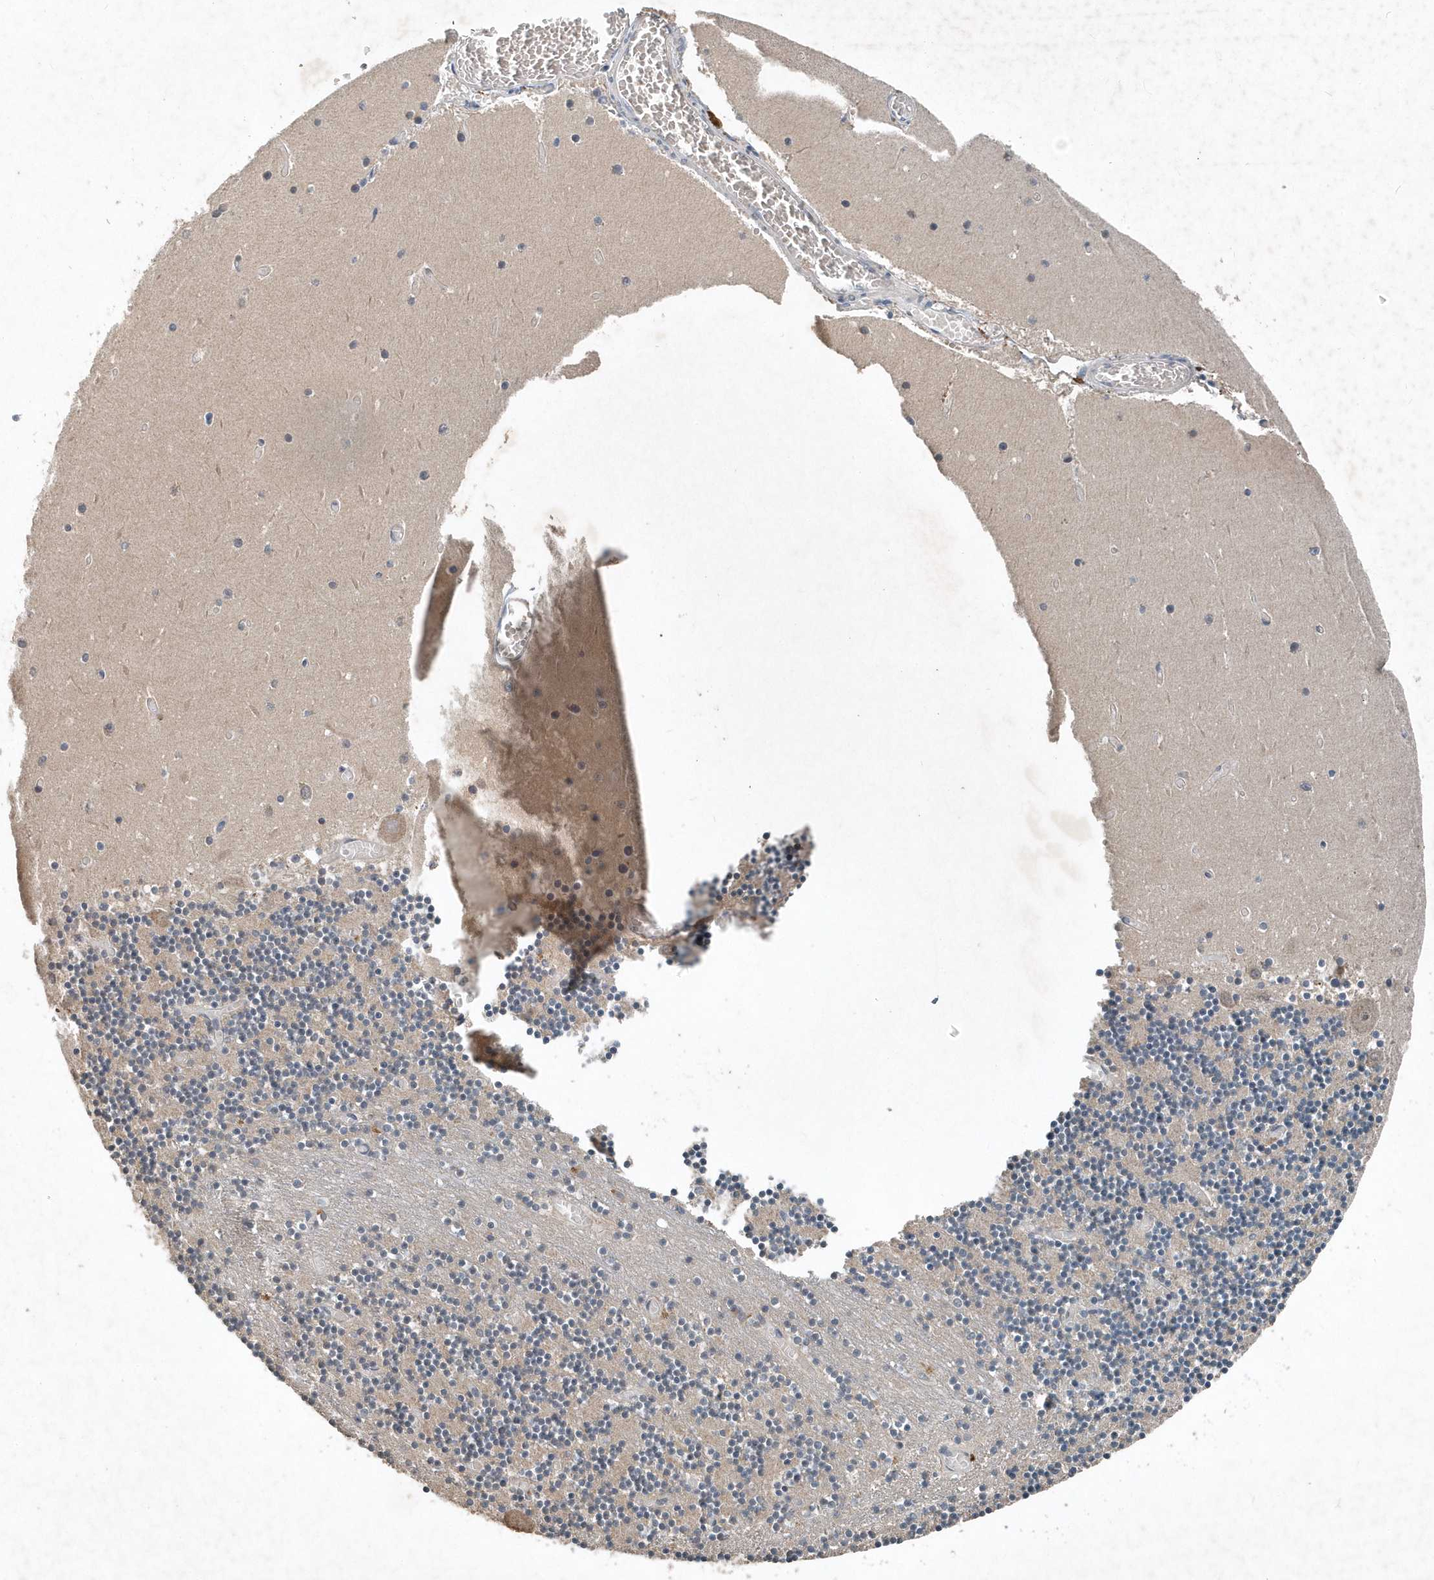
{"staining": {"intensity": "negative", "quantity": "none", "location": "none"}, "tissue": "cerebellum", "cell_type": "Cells in granular layer", "image_type": "normal", "snomed": [{"axis": "morphology", "description": "Normal tissue, NOS"}, {"axis": "topography", "description": "Cerebellum"}], "caption": "Immunohistochemistry of unremarkable cerebellum exhibits no staining in cells in granular layer. The staining is performed using DAB brown chromogen with nuclei counter-stained in using hematoxylin.", "gene": "SCFD2", "patient": {"sex": "female", "age": 28}}